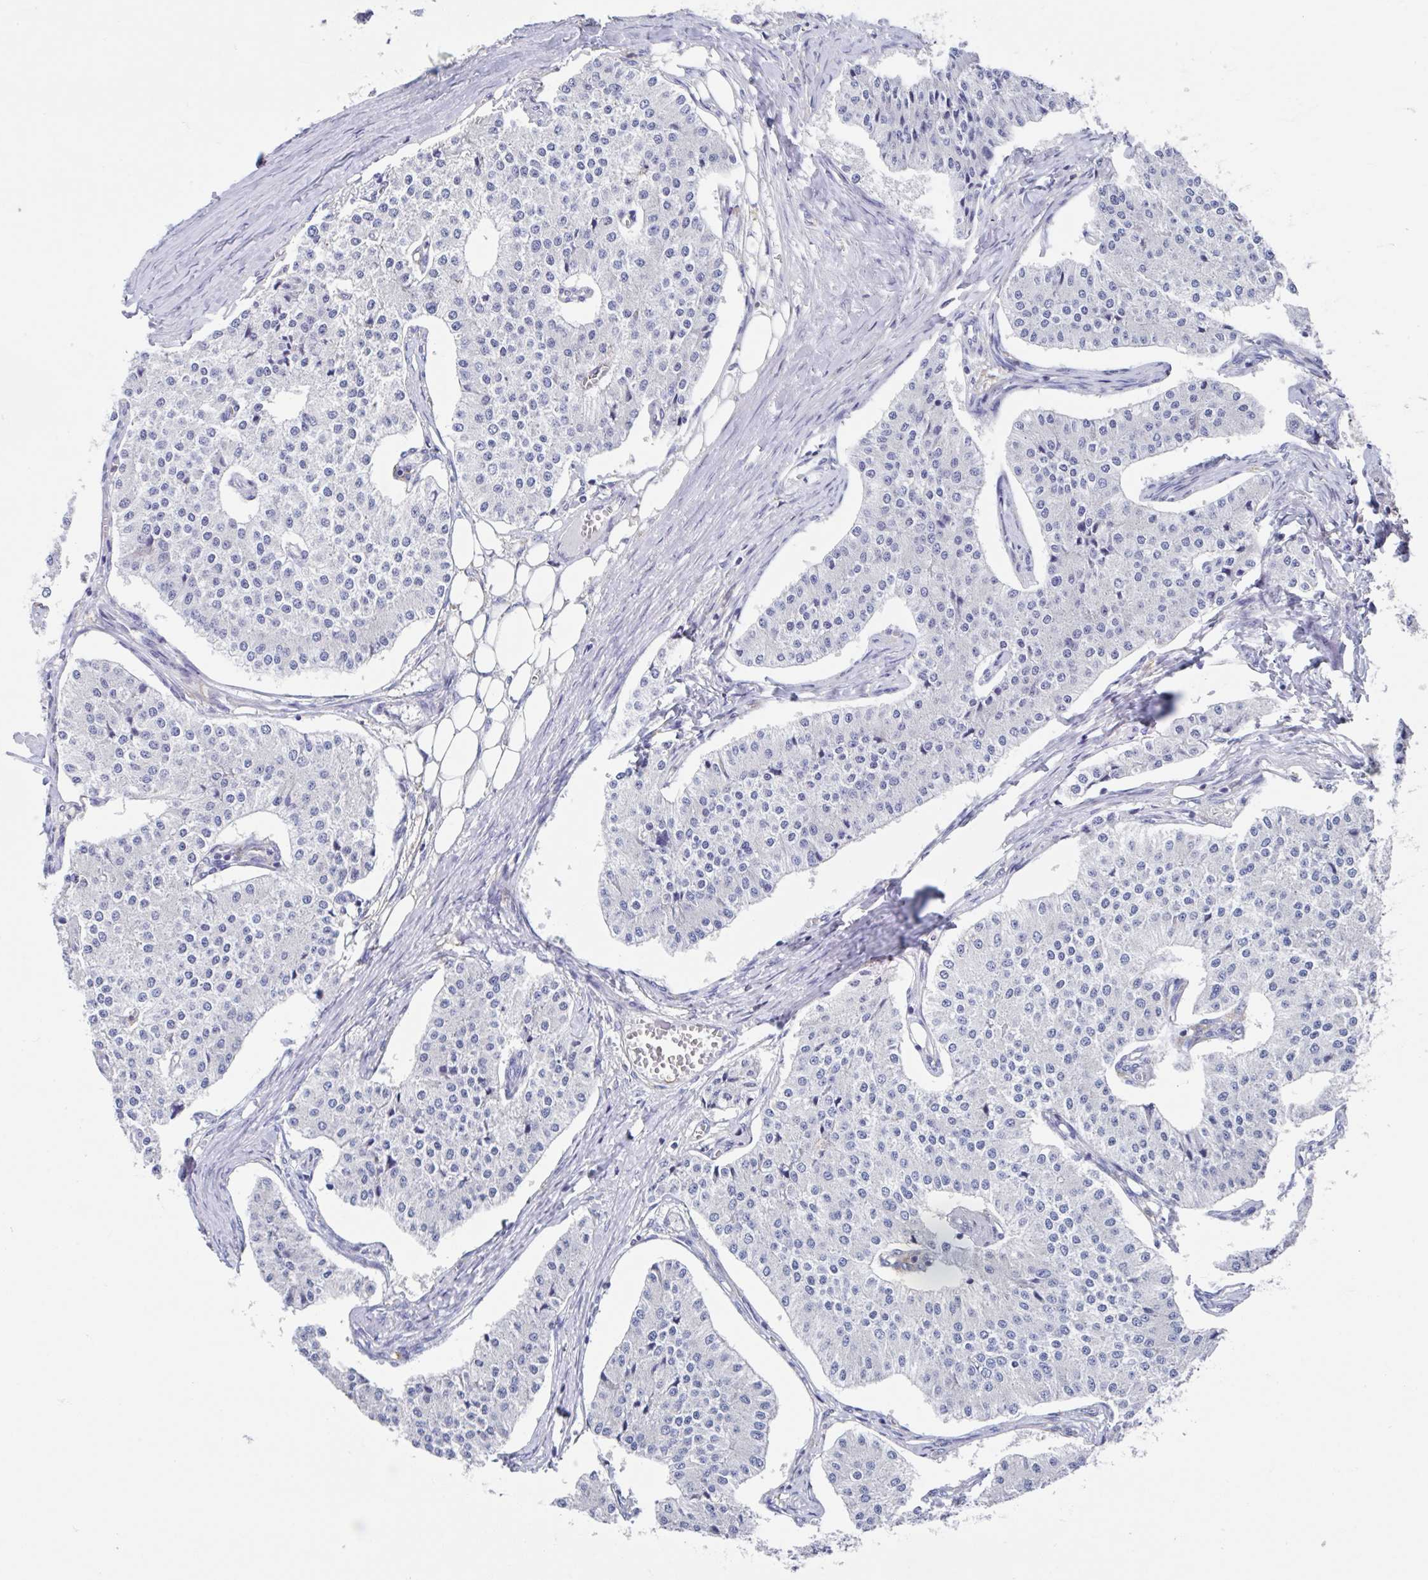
{"staining": {"intensity": "negative", "quantity": "none", "location": "none"}, "tissue": "carcinoid", "cell_type": "Tumor cells", "image_type": "cancer", "snomed": [{"axis": "morphology", "description": "Carcinoid, malignant, NOS"}, {"axis": "topography", "description": "Colon"}], "caption": "A high-resolution image shows IHC staining of carcinoid (malignant), which exhibits no significant positivity in tumor cells.", "gene": "FCGR3A", "patient": {"sex": "female", "age": 52}}